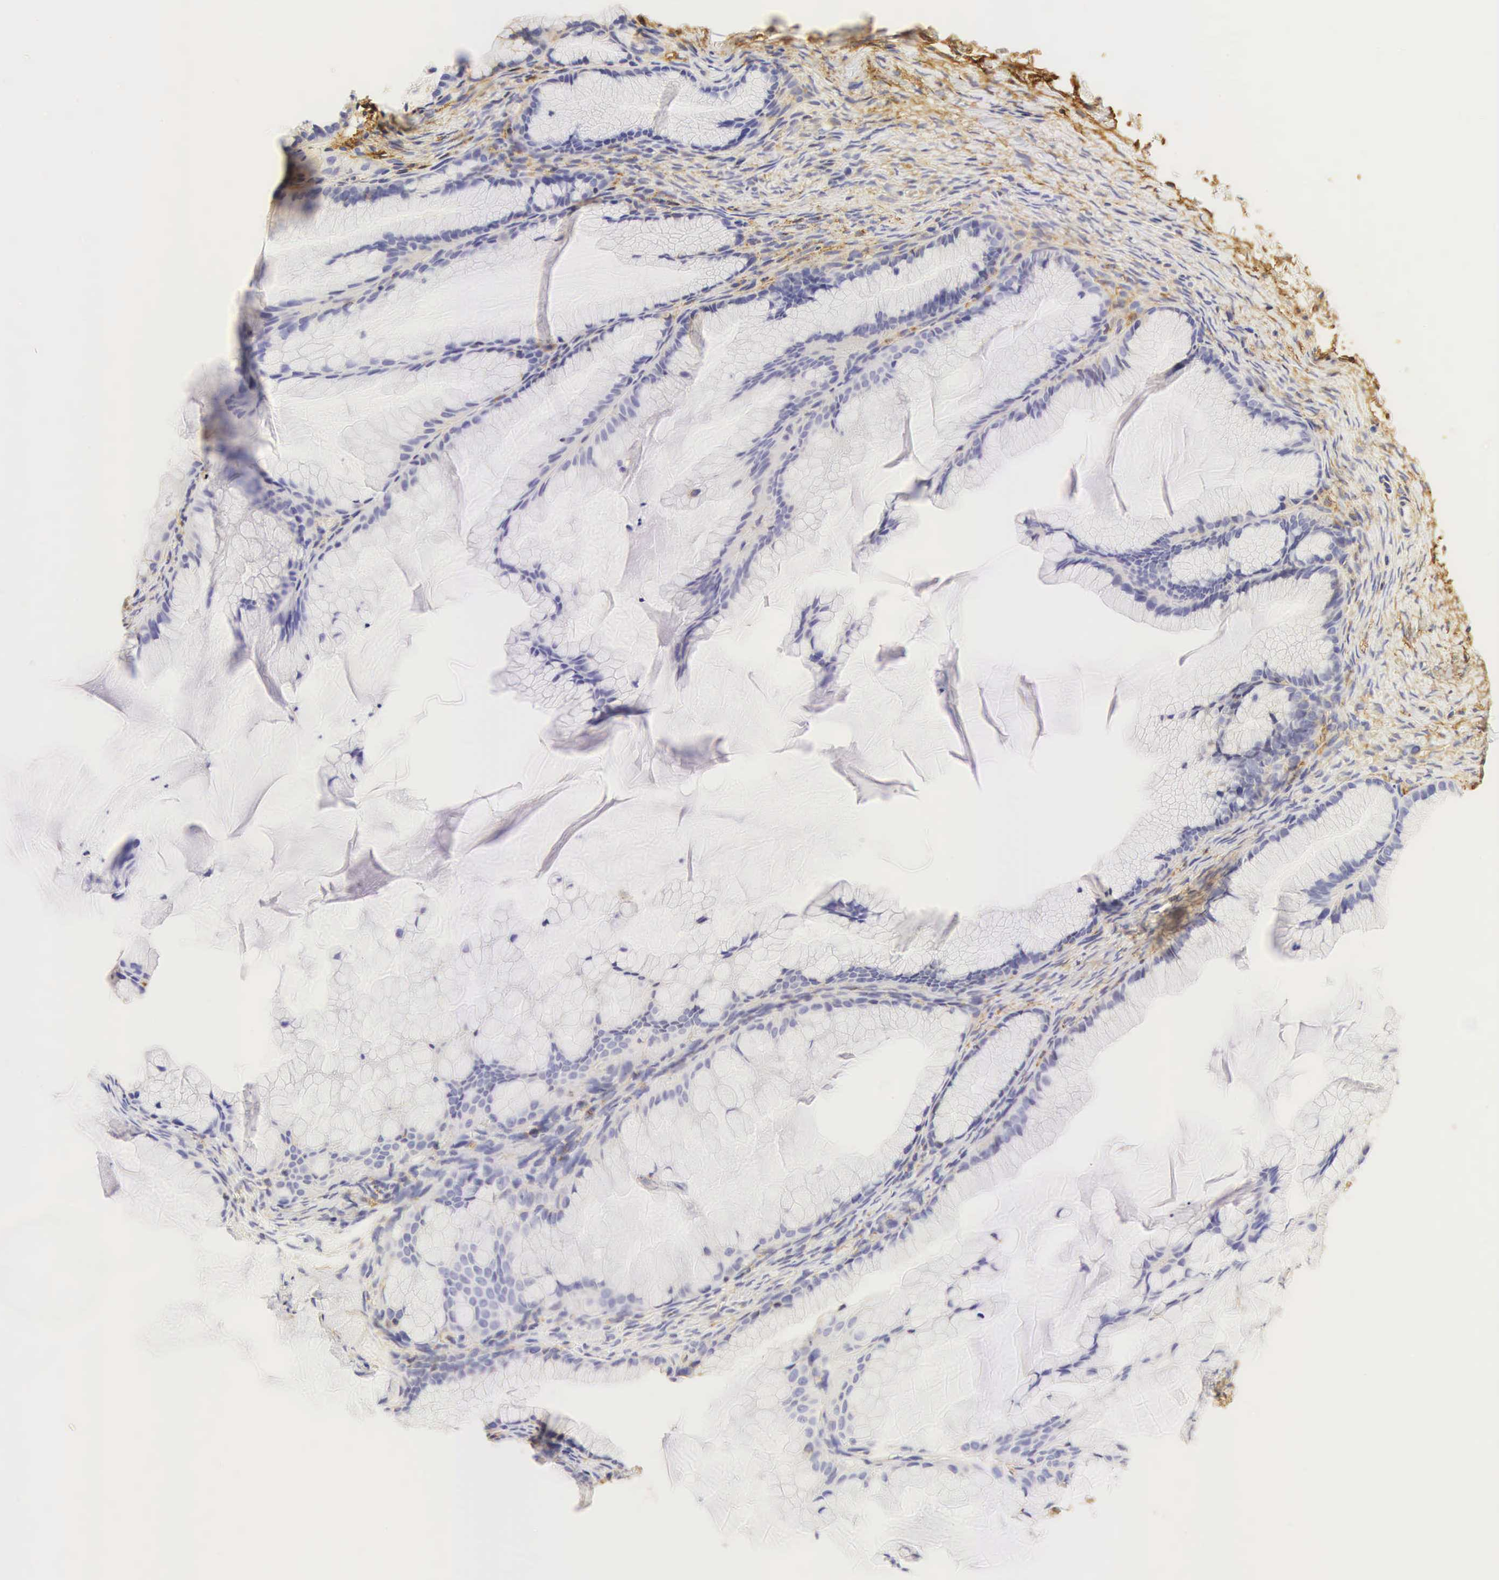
{"staining": {"intensity": "negative", "quantity": "none", "location": "none"}, "tissue": "ovarian cancer", "cell_type": "Tumor cells", "image_type": "cancer", "snomed": [{"axis": "morphology", "description": "Cystadenocarcinoma, mucinous, NOS"}, {"axis": "topography", "description": "Ovary"}], "caption": "The IHC histopathology image has no significant staining in tumor cells of ovarian cancer (mucinous cystadenocarcinoma) tissue.", "gene": "CD99", "patient": {"sex": "female", "age": 41}}